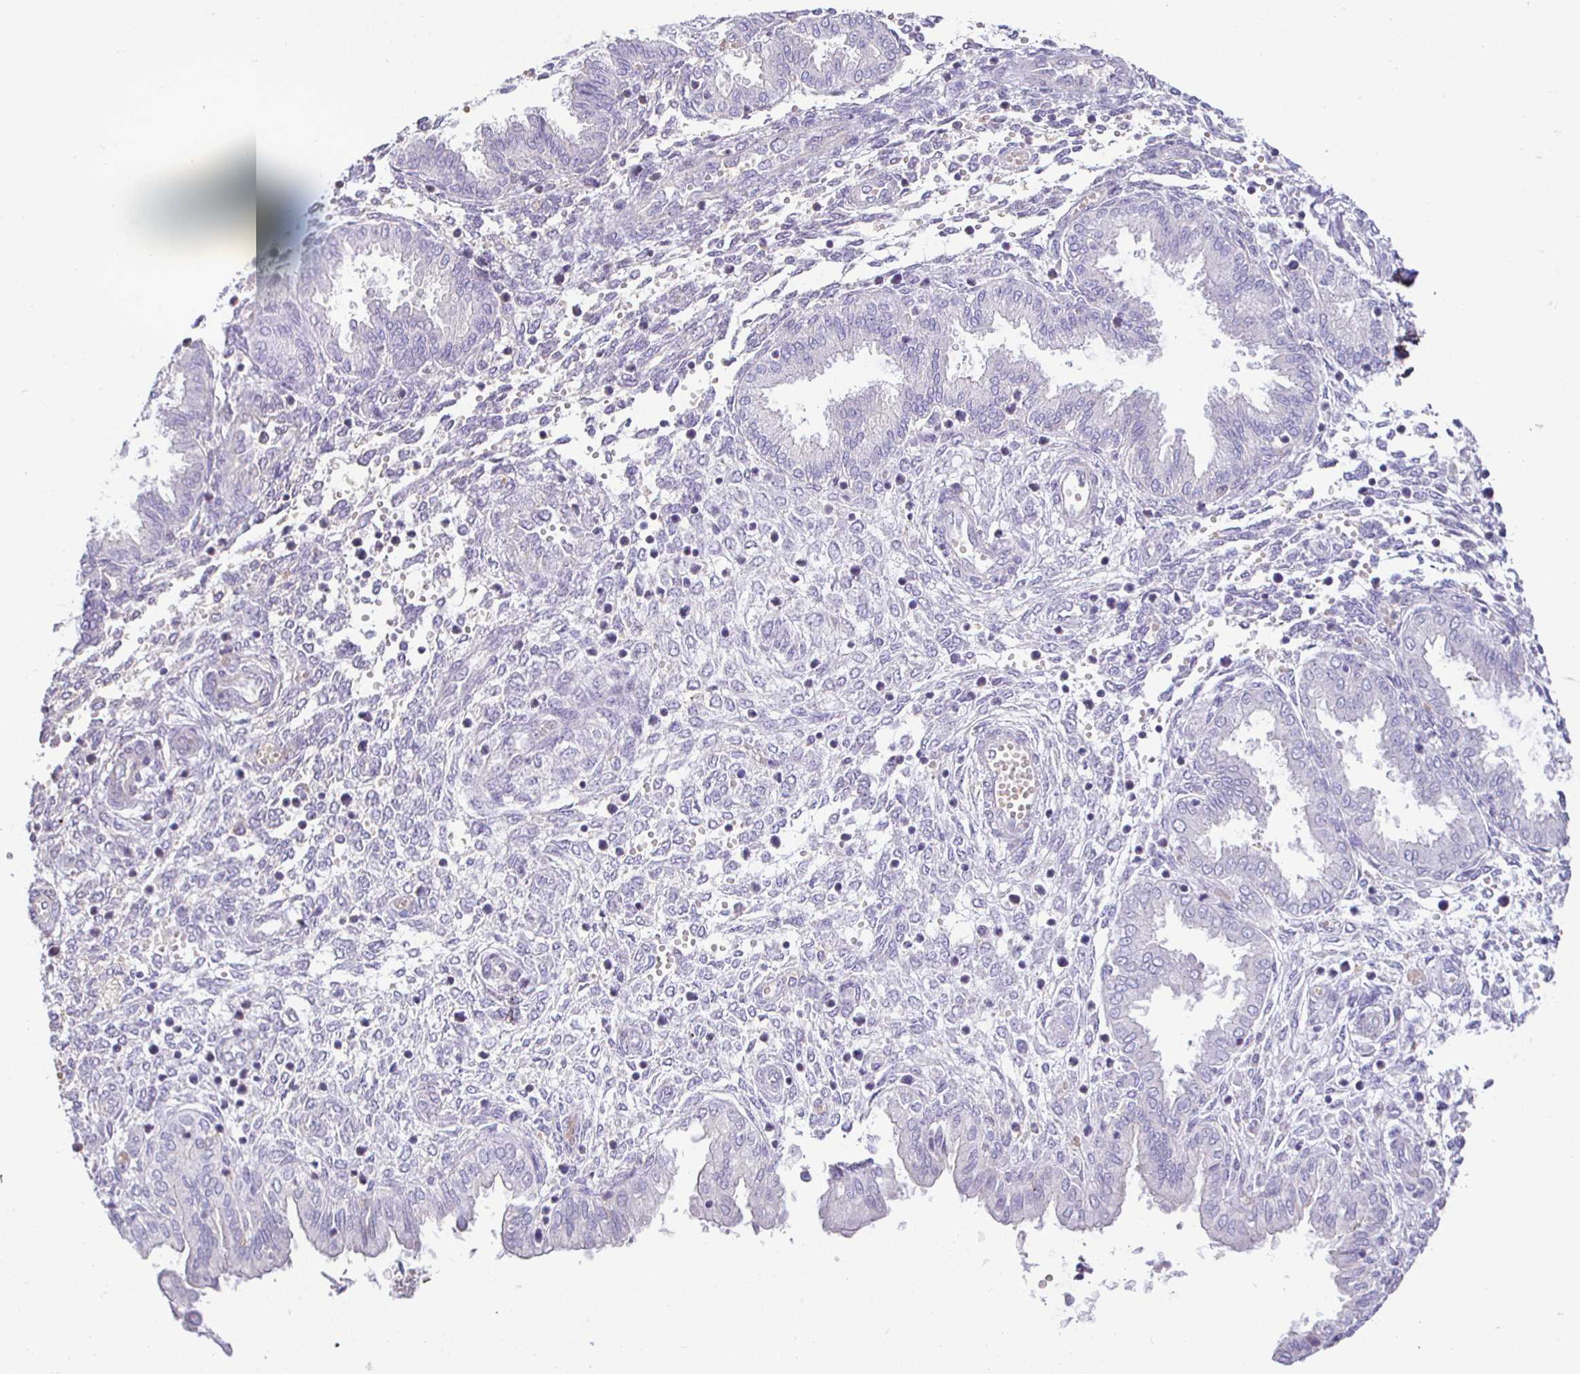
{"staining": {"intensity": "negative", "quantity": "none", "location": "none"}, "tissue": "endometrium", "cell_type": "Cells in endometrial stroma", "image_type": "normal", "snomed": [{"axis": "morphology", "description": "Normal tissue, NOS"}, {"axis": "topography", "description": "Endometrium"}], "caption": "Human endometrium stained for a protein using immunohistochemistry shows no staining in cells in endometrial stroma.", "gene": "SIRPA", "patient": {"sex": "female", "age": 33}}